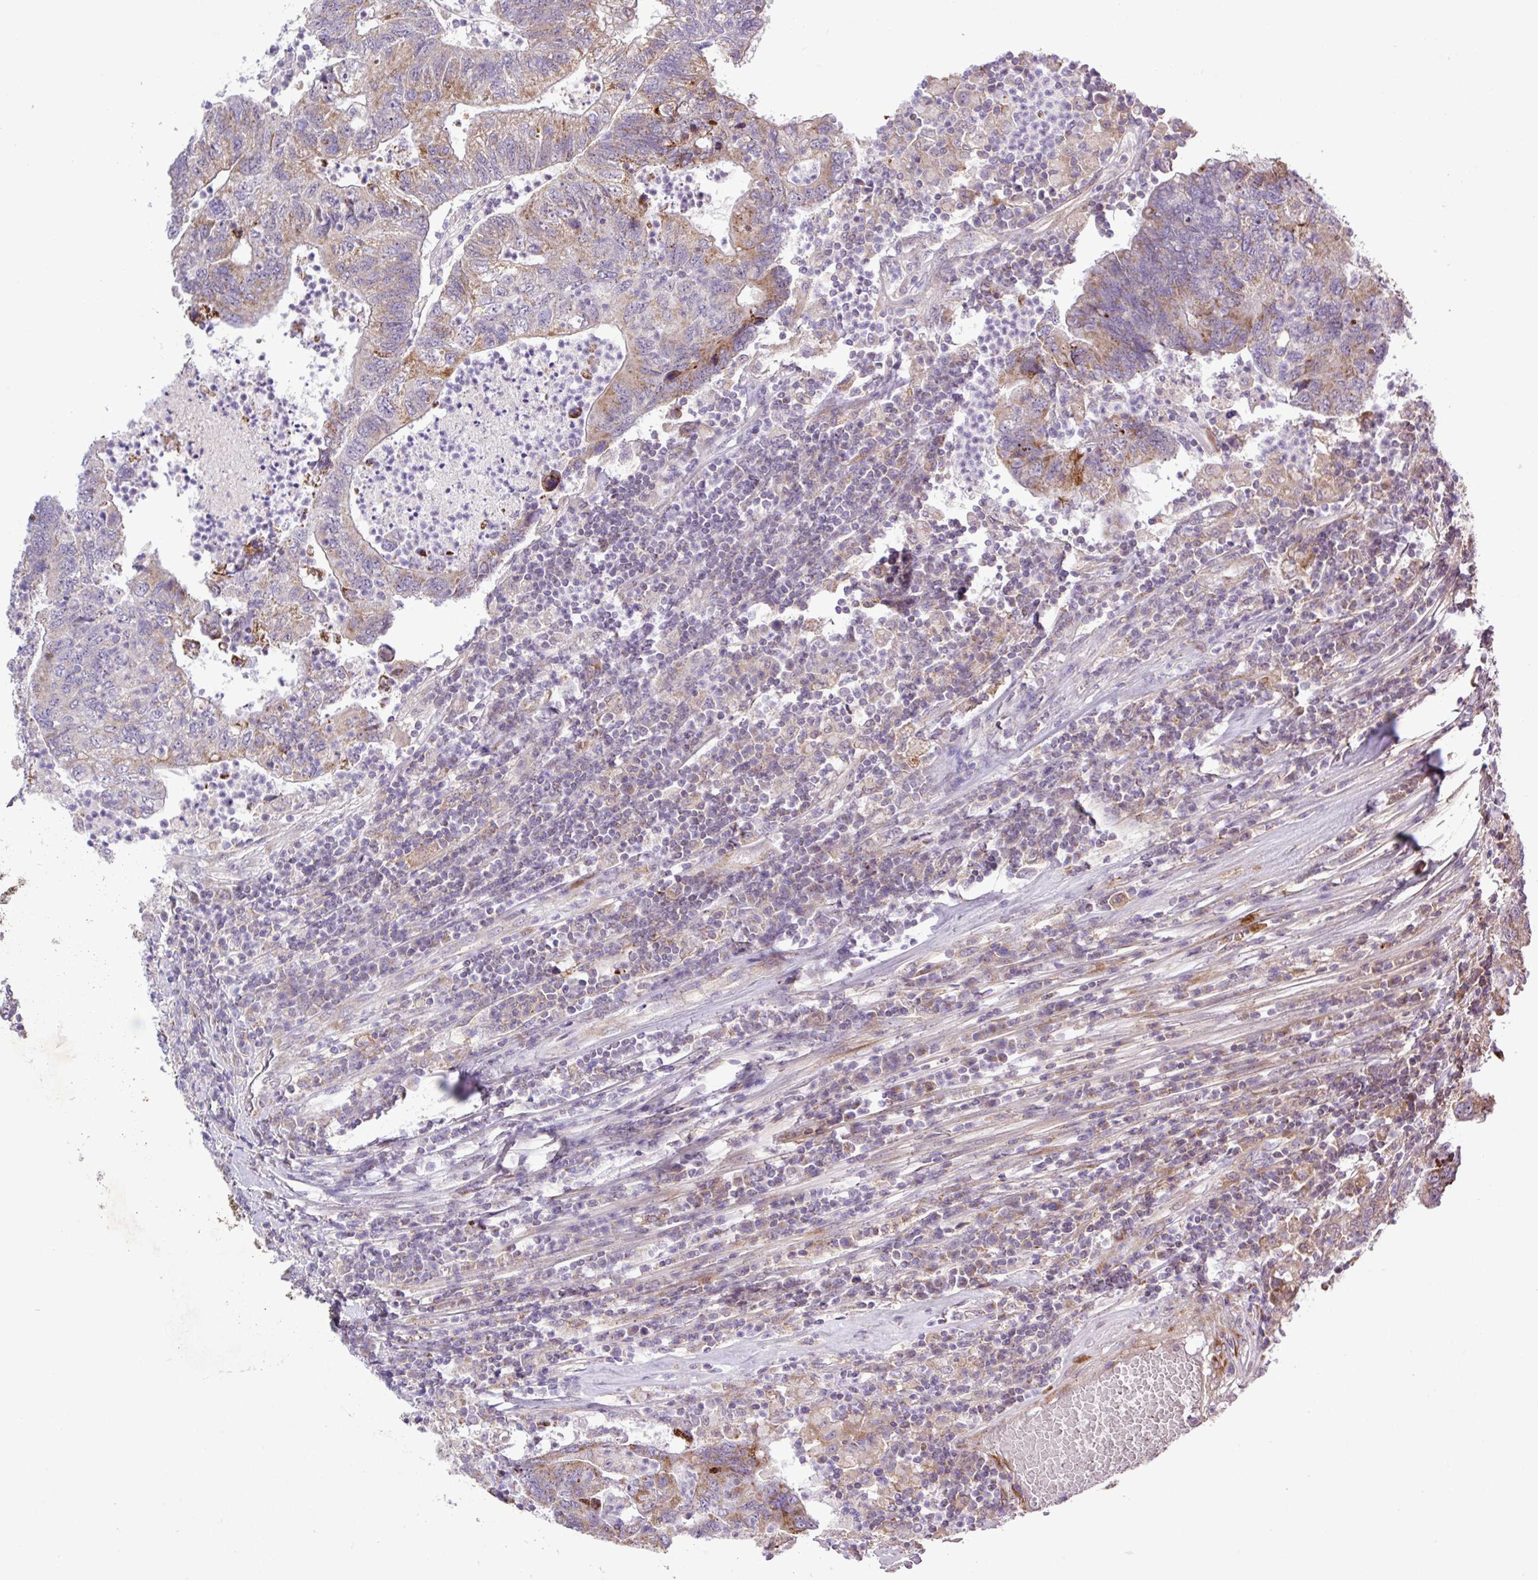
{"staining": {"intensity": "moderate", "quantity": "25%-75%", "location": "cytoplasmic/membranous"}, "tissue": "colorectal cancer", "cell_type": "Tumor cells", "image_type": "cancer", "snomed": [{"axis": "morphology", "description": "Adenocarcinoma, NOS"}, {"axis": "topography", "description": "Colon"}], "caption": "IHC photomicrograph of human adenocarcinoma (colorectal) stained for a protein (brown), which reveals medium levels of moderate cytoplasmic/membranous expression in approximately 25%-75% of tumor cells.", "gene": "CWH43", "patient": {"sex": "female", "age": 48}}